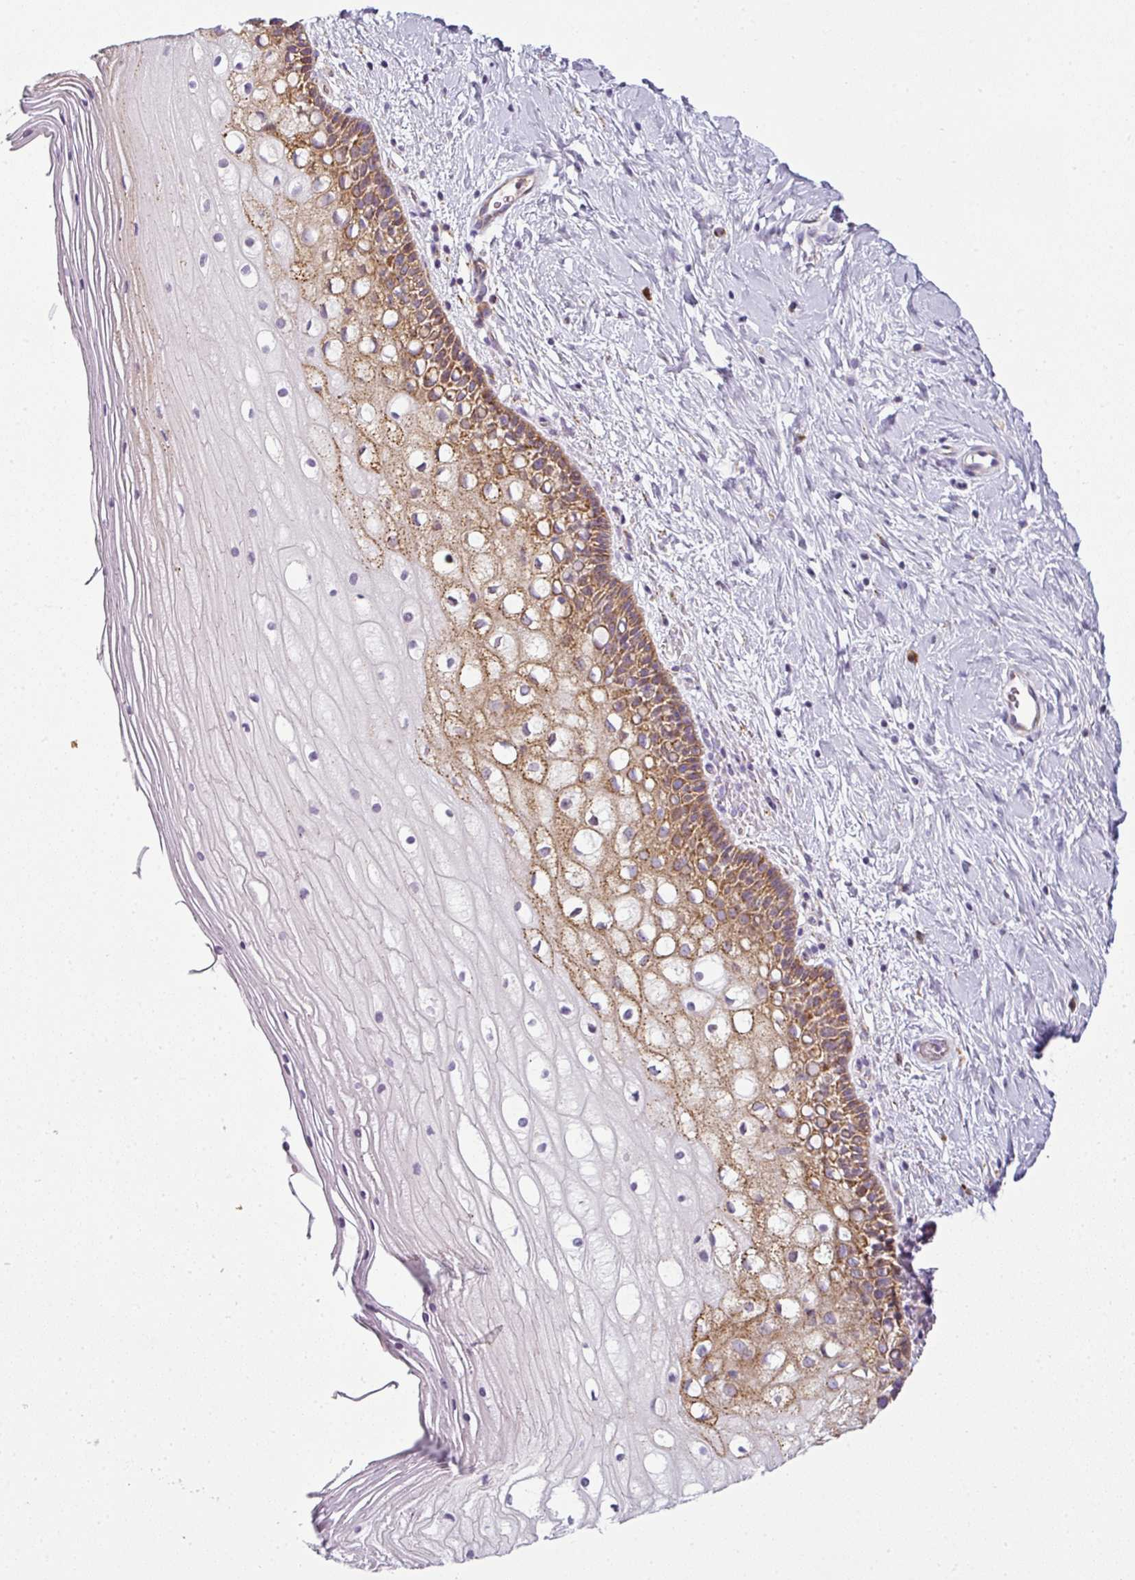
{"staining": {"intensity": "moderate", "quantity": ">75%", "location": "cytoplasmic/membranous"}, "tissue": "cervix", "cell_type": "Glandular cells", "image_type": "normal", "snomed": [{"axis": "morphology", "description": "Normal tissue, NOS"}, {"axis": "topography", "description": "Cervix"}], "caption": "Immunohistochemistry staining of benign cervix, which reveals medium levels of moderate cytoplasmic/membranous expression in about >75% of glandular cells indicating moderate cytoplasmic/membranous protein positivity. The staining was performed using DAB (brown) for protein detection and nuclei were counterstained in hematoxylin (blue).", "gene": "ANKRD18A", "patient": {"sex": "female", "age": 36}}